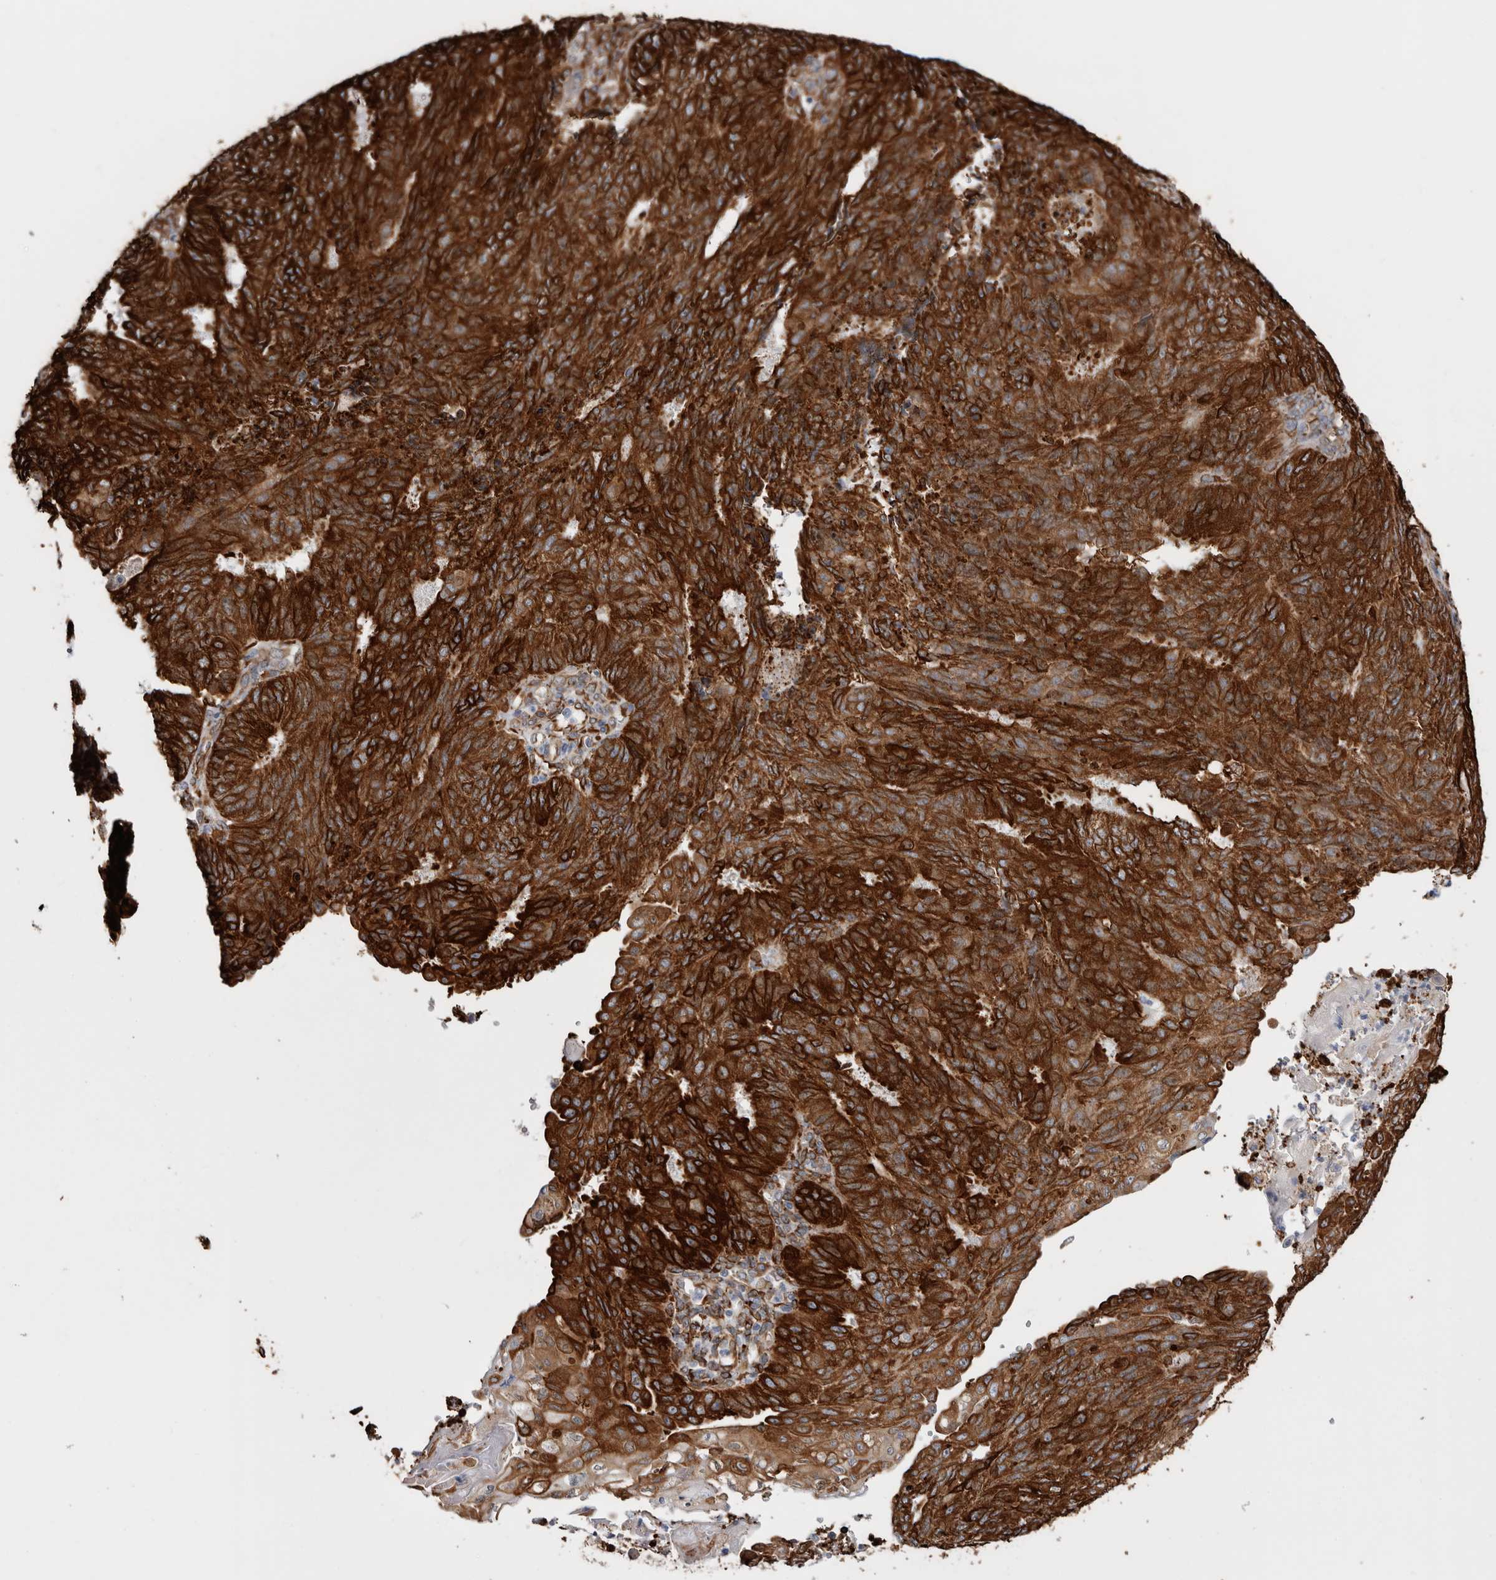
{"staining": {"intensity": "strong", "quantity": ">75%", "location": "cytoplasmic/membranous"}, "tissue": "endometrial cancer", "cell_type": "Tumor cells", "image_type": "cancer", "snomed": [{"axis": "morphology", "description": "Adenocarcinoma, NOS"}, {"axis": "topography", "description": "Endometrium"}], "caption": "Immunohistochemistry (DAB (3,3'-diaminobenzidine)) staining of human endometrial cancer displays strong cytoplasmic/membranous protein expression in about >75% of tumor cells.", "gene": "SEMA3E", "patient": {"sex": "female", "age": 32}}